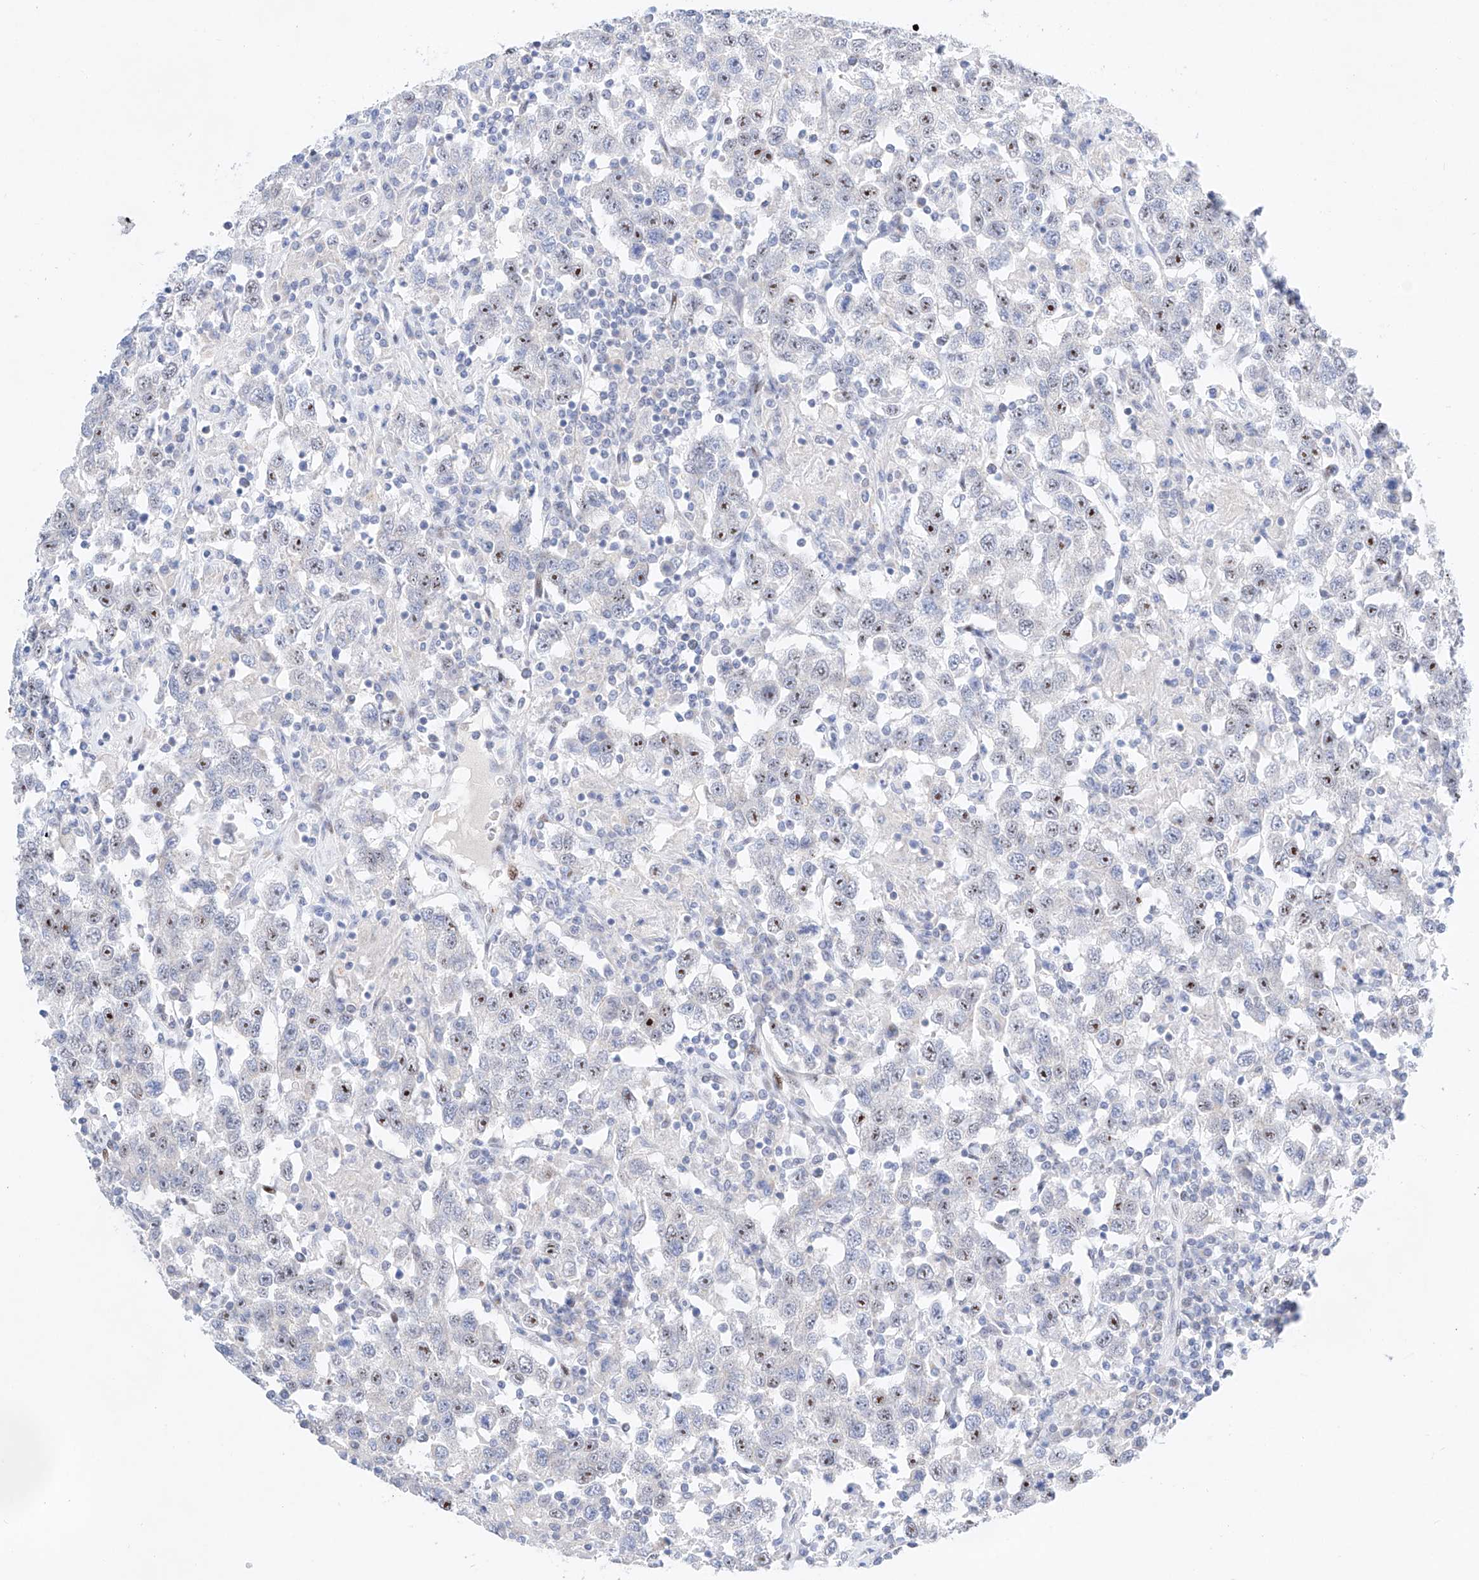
{"staining": {"intensity": "moderate", "quantity": "25%-75%", "location": "nuclear"}, "tissue": "testis cancer", "cell_type": "Tumor cells", "image_type": "cancer", "snomed": [{"axis": "morphology", "description": "Seminoma, NOS"}, {"axis": "topography", "description": "Testis"}], "caption": "DAB immunohistochemical staining of seminoma (testis) demonstrates moderate nuclear protein positivity in approximately 25%-75% of tumor cells. Using DAB (3,3'-diaminobenzidine) (brown) and hematoxylin (blue) stains, captured at high magnification using brightfield microscopy.", "gene": "NT5C3B", "patient": {"sex": "male", "age": 41}}